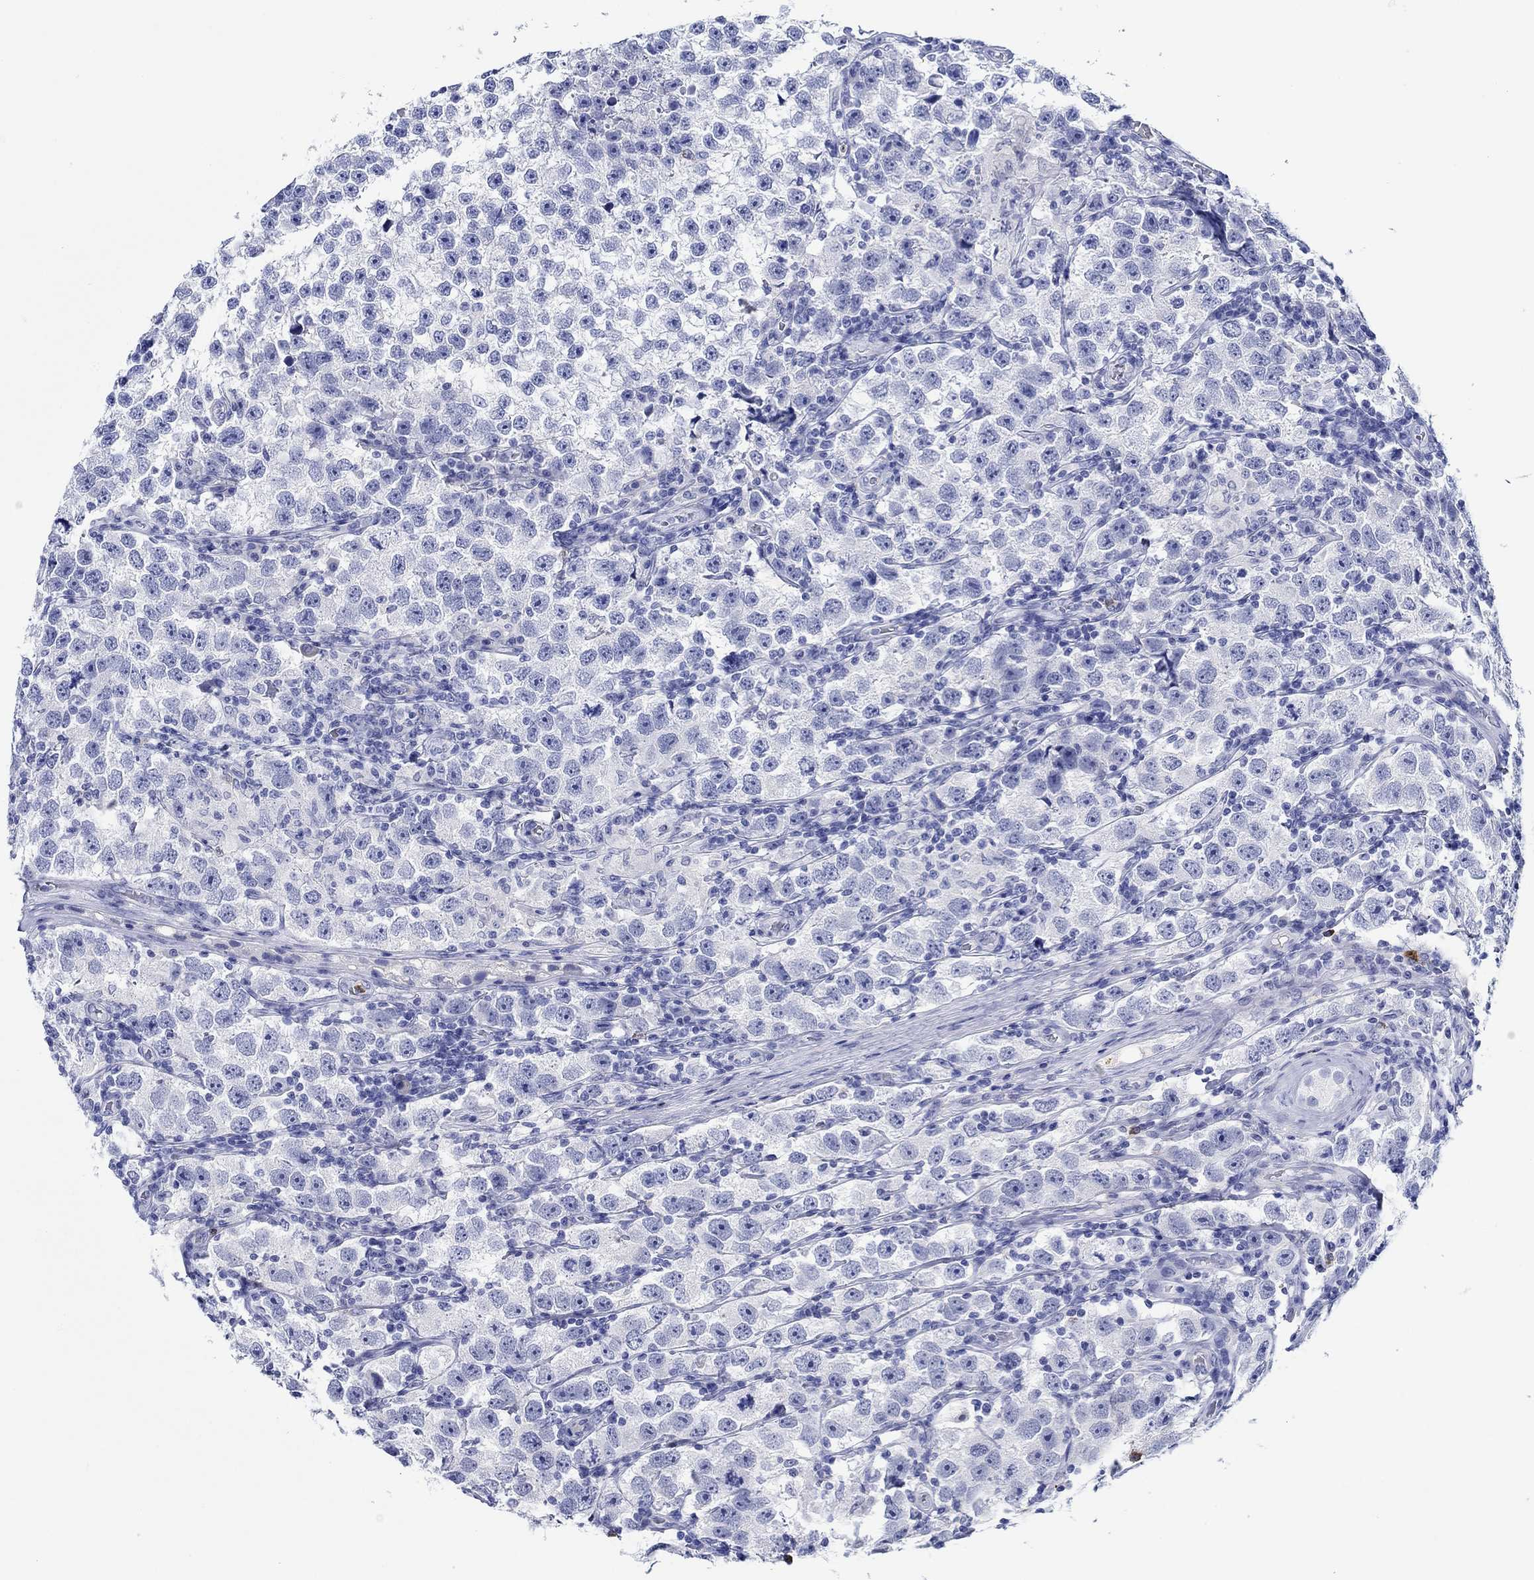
{"staining": {"intensity": "negative", "quantity": "none", "location": "none"}, "tissue": "testis cancer", "cell_type": "Tumor cells", "image_type": "cancer", "snomed": [{"axis": "morphology", "description": "Seminoma, NOS"}, {"axis": "topography", "description": "Testis"}], "caption": "Image shows no significant protein positivity in tumor cells of testis cancer.", "gene": "EPX", "patient": {"sex": "male", "age": 26}}